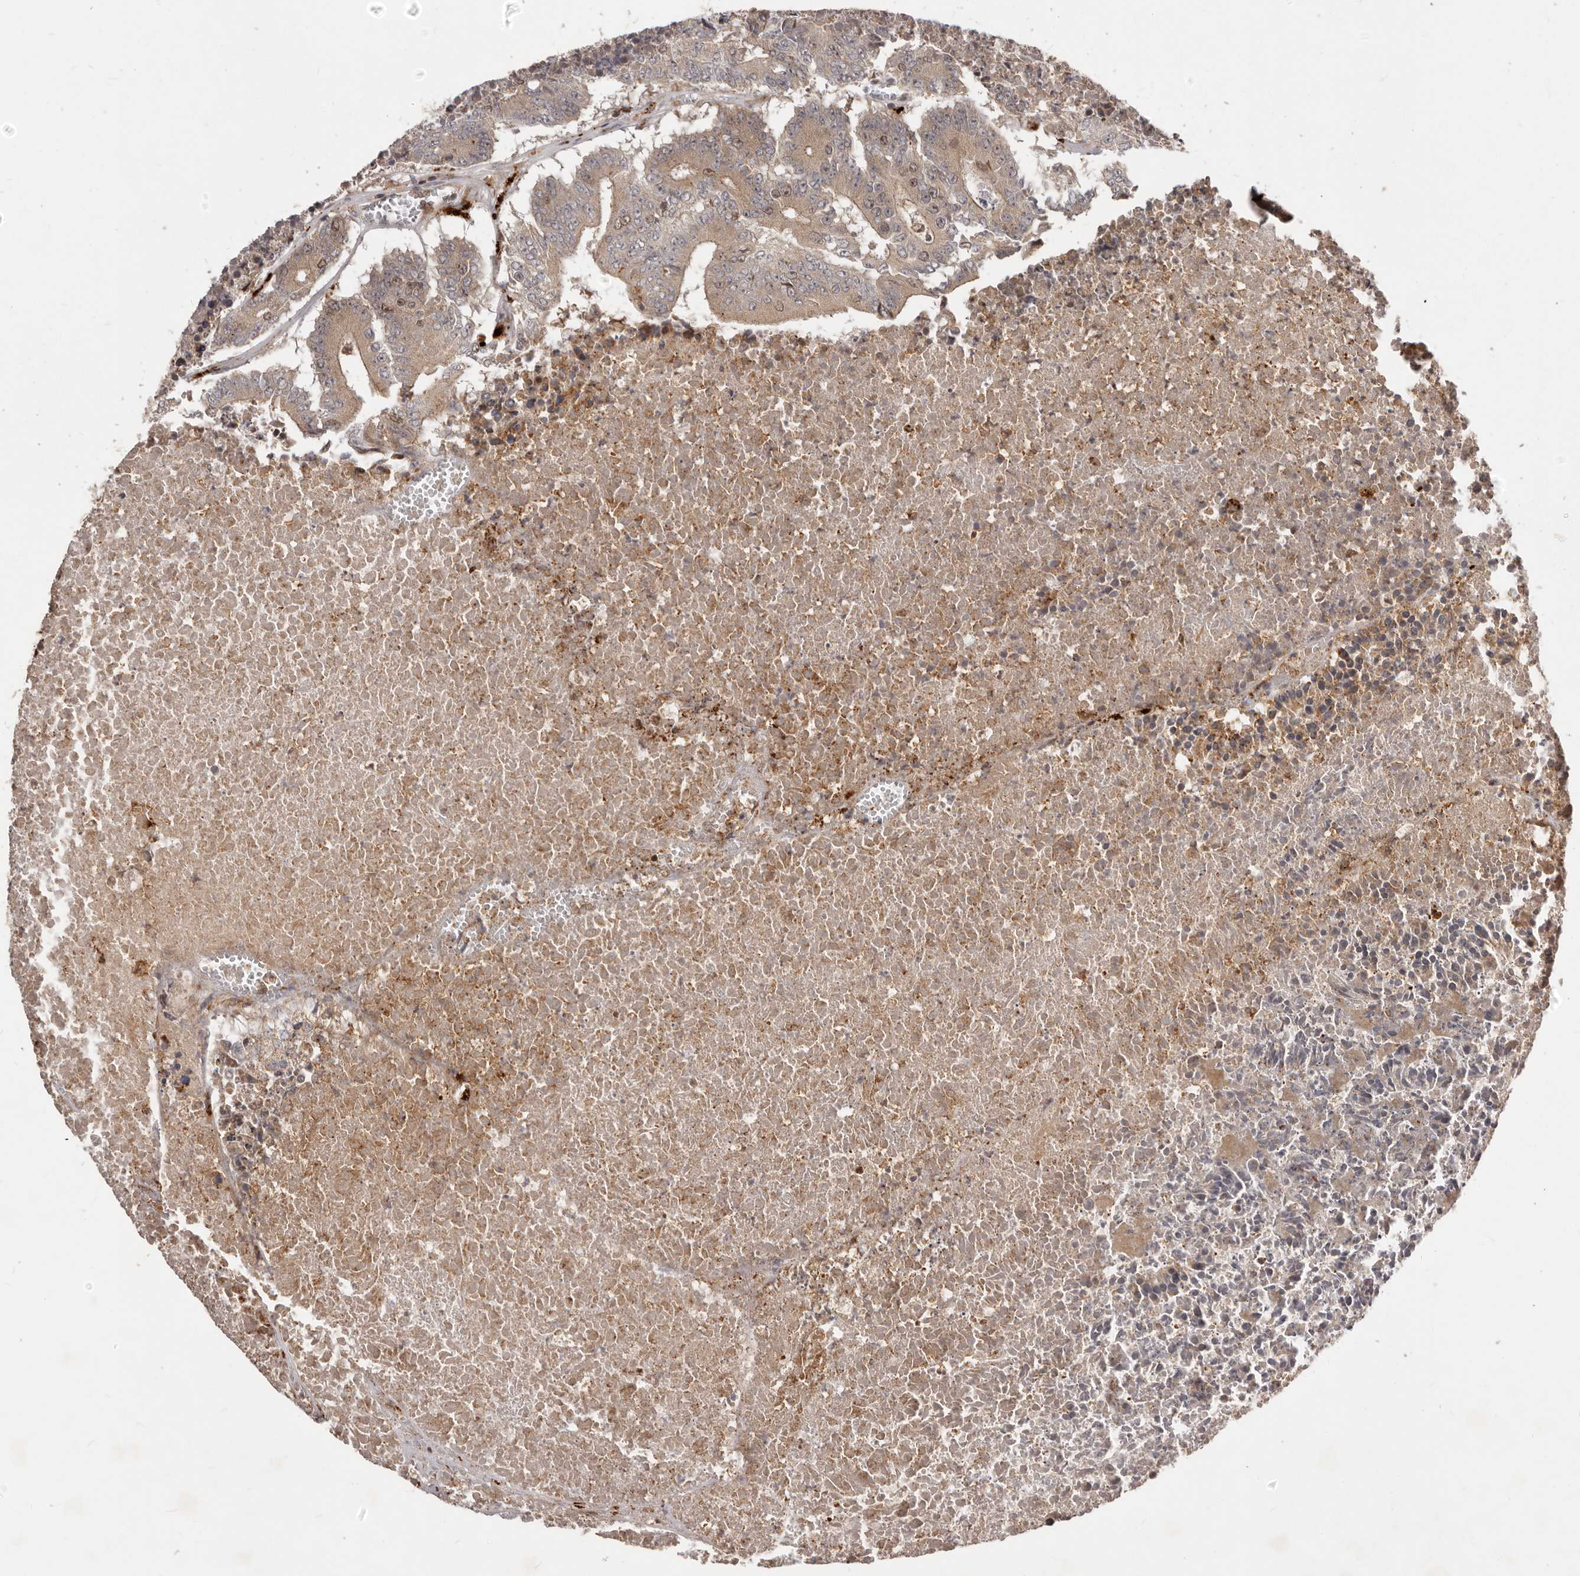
{"staining": {"intensity": "weak", "quantity": ">75%", "location": "cytoplasmic/membranous"}, "tissue": "colorectal cancer", "cell_type": "Tumor cells", "image_type": "cancer", "snomed": [{"axis": "morphology", "description": "Adenocarcinoma, NOS"}, {"axis": "topography", "description": "Colon"}], "caption": "Colorectal cancer (adenocarcinoma) tissue exhibits weak cytoplasmic/membranous staining in about >75% of tumor cells", "gene": "RNF187", "patient": {"sex": "male", "age": 87}}